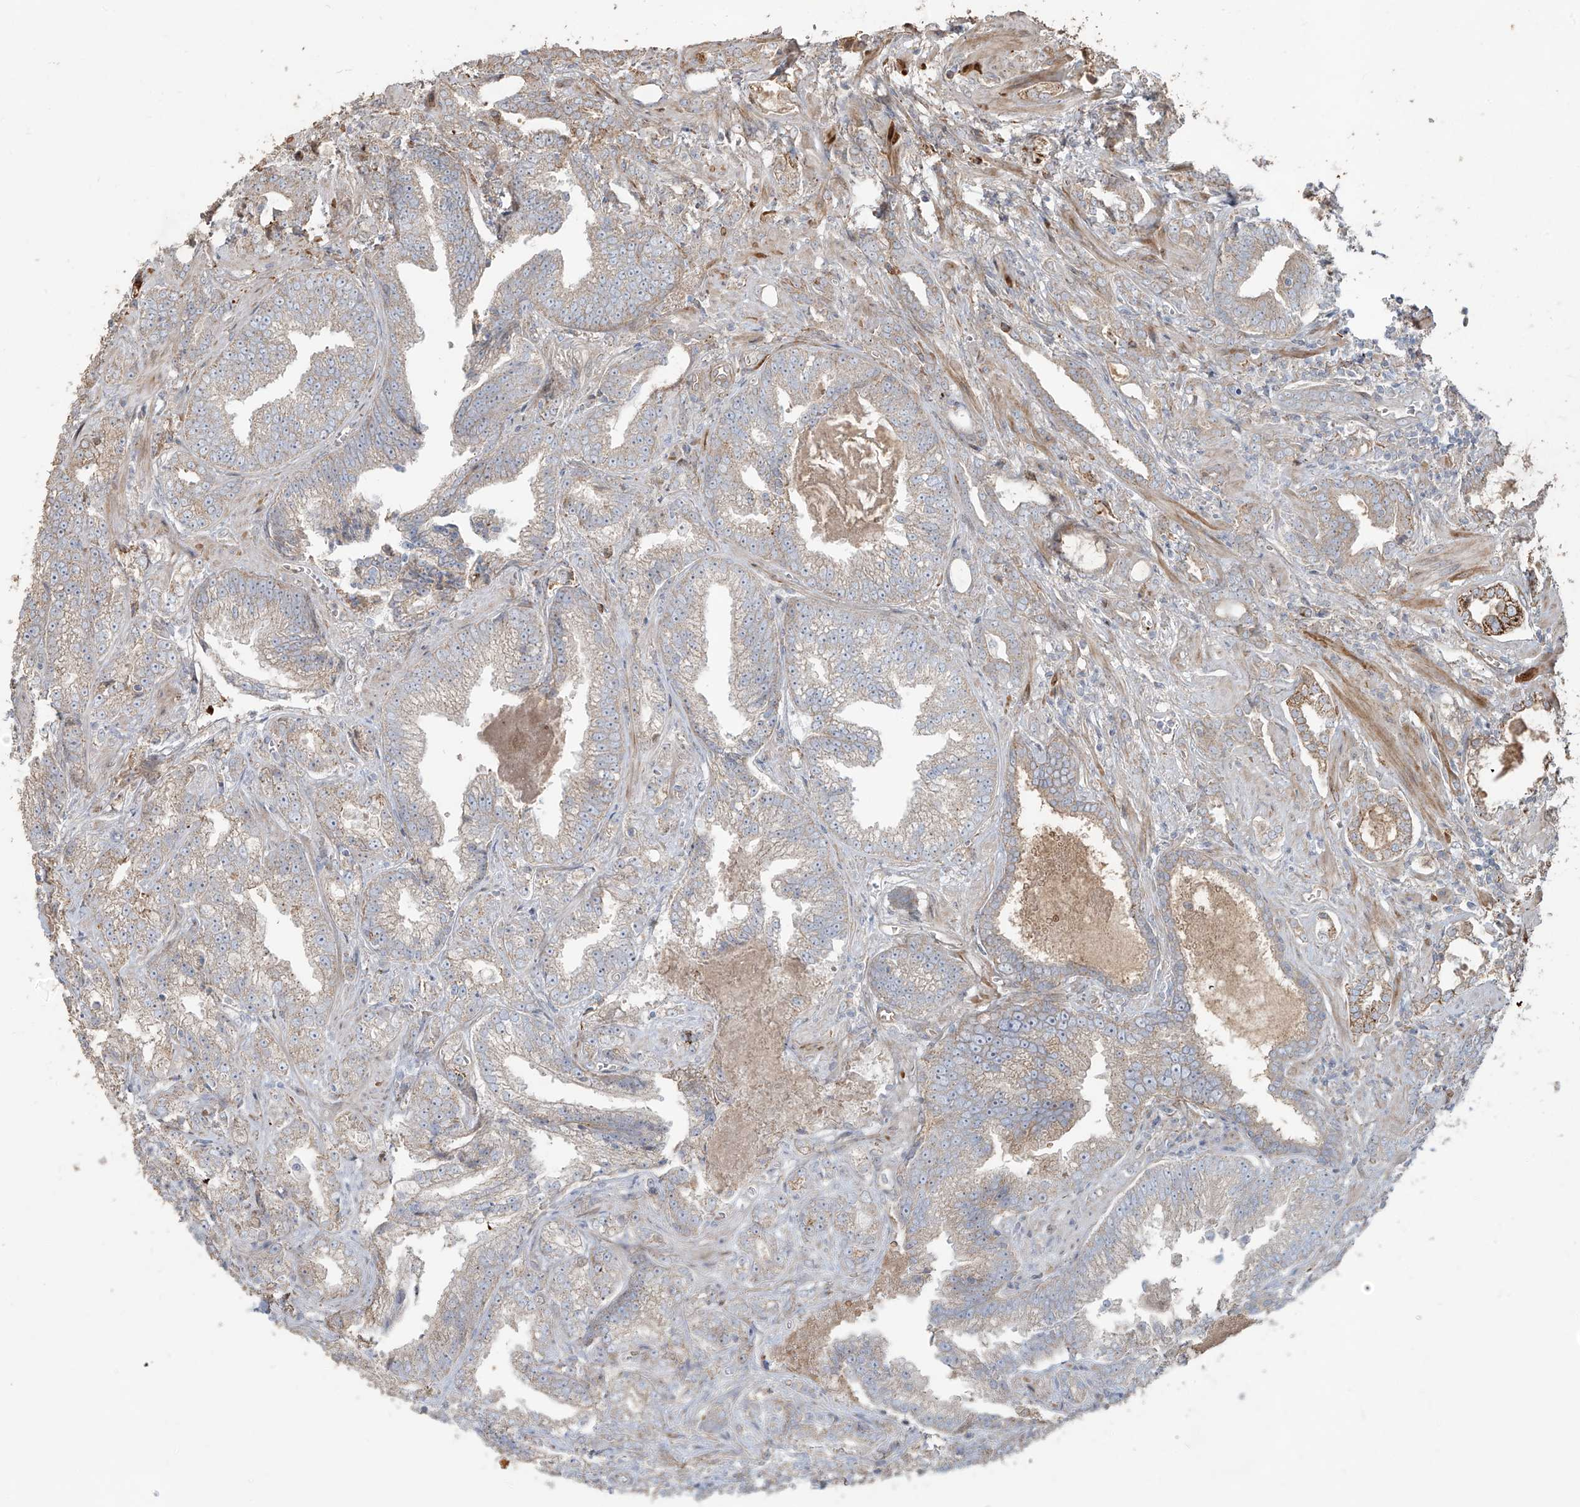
{"staining": {"intensity": "weak", "quantity": "<25%", "location": "cytoplasmic/membranous"}, "tissue": "prostate cancer", "cell_type": "Tumor cells", "image_type": "cancer", "snomed": [{"axis": "morphology", "description": "Adenocarcinoma, High grade"}, {"axis": "topography", "description": "Prostate and seminal vesicle, NOS"}], "caption": "This is an immunohistochemistry histopathology image of prostate high-grade adenocarcinoma. There is no expression in tumor cells.", "gene": "ABTB1", "patient": {"sex": "male", "age": 67}}